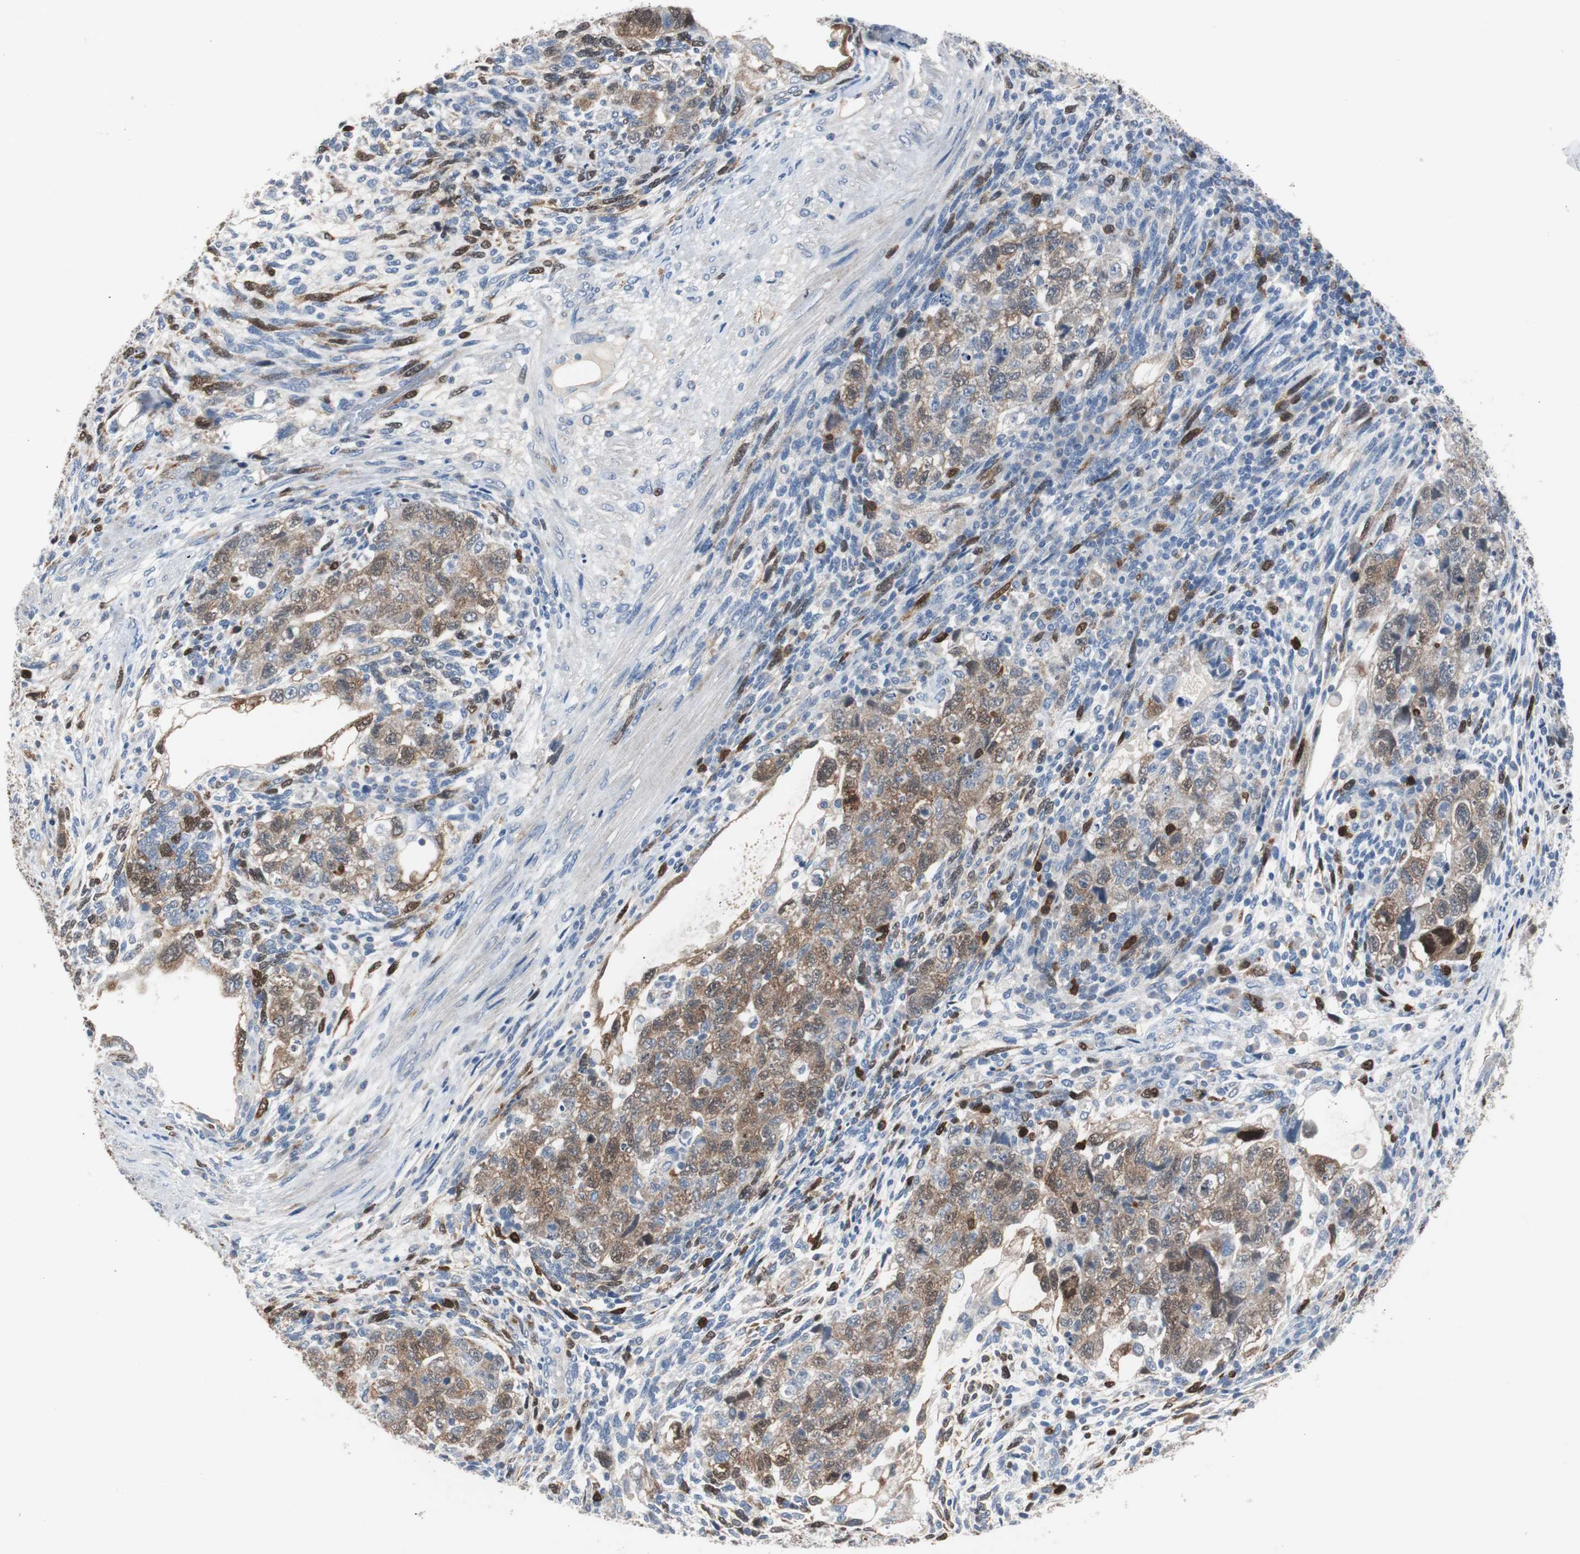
{"staining": {"intensity": "moderate", "quantity": "25%-75%", "location": "cytoplasmic/membranous"}, "tissue": "testis cancer", "cell_type": "Tumor cells", "image_type": "cancer", "snomed": [{"axis": "morphology", "description": "Normal tissue, NOS"}, {"axis": "morphology", "description": "Carcinoma, Embryonal, NOS"}, {"axis": "topography", "description": "Testis"}], "caption": "This image shows IHC staining of testis cancer (embryonal carcinoma), with medium moderate cytoplasmic/membranous expression in approximately 25%-75% of tumor cells.", "gene": "TK1", "patient": {"sex": "male", "age": 36}}